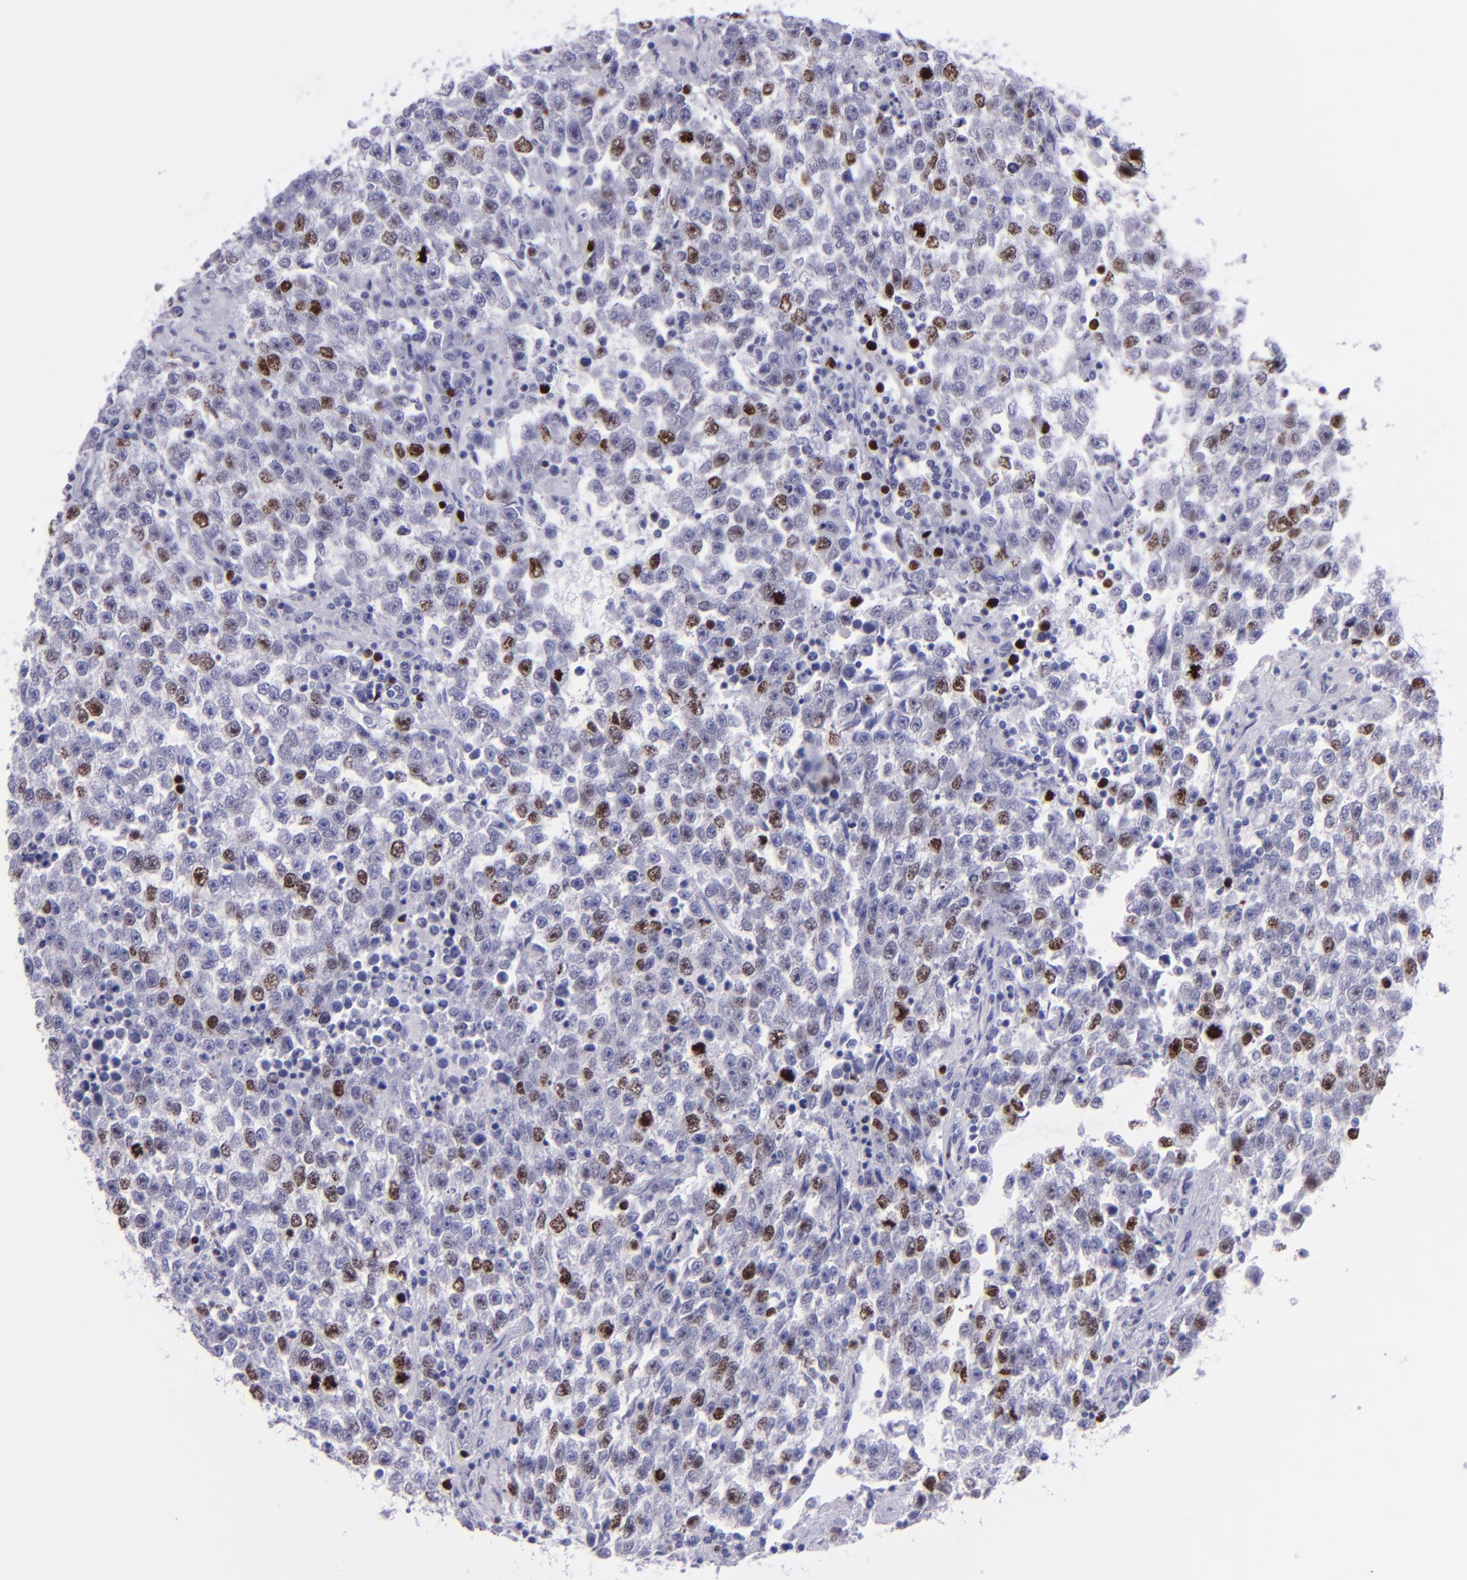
{"staining": {"intensity": "moderate", "quantity": "25%-75%", "location": "nuclear"}, "tissue": "testis cancer", "cell_type": "Tumor cells", "image_type": "cancer", "snomed": [{"axis": "morphology", "description": "Seminoma, NOS"}, {"axis": "topography", "description": "Testis"}], "caption": "Tumor cells demonstrate moderate nuclear positivity in about 25%-75% of cells in testis cancer (seminoma).", "gene": "TOP2A", "patient": {"sex": "male", "age": 36}}